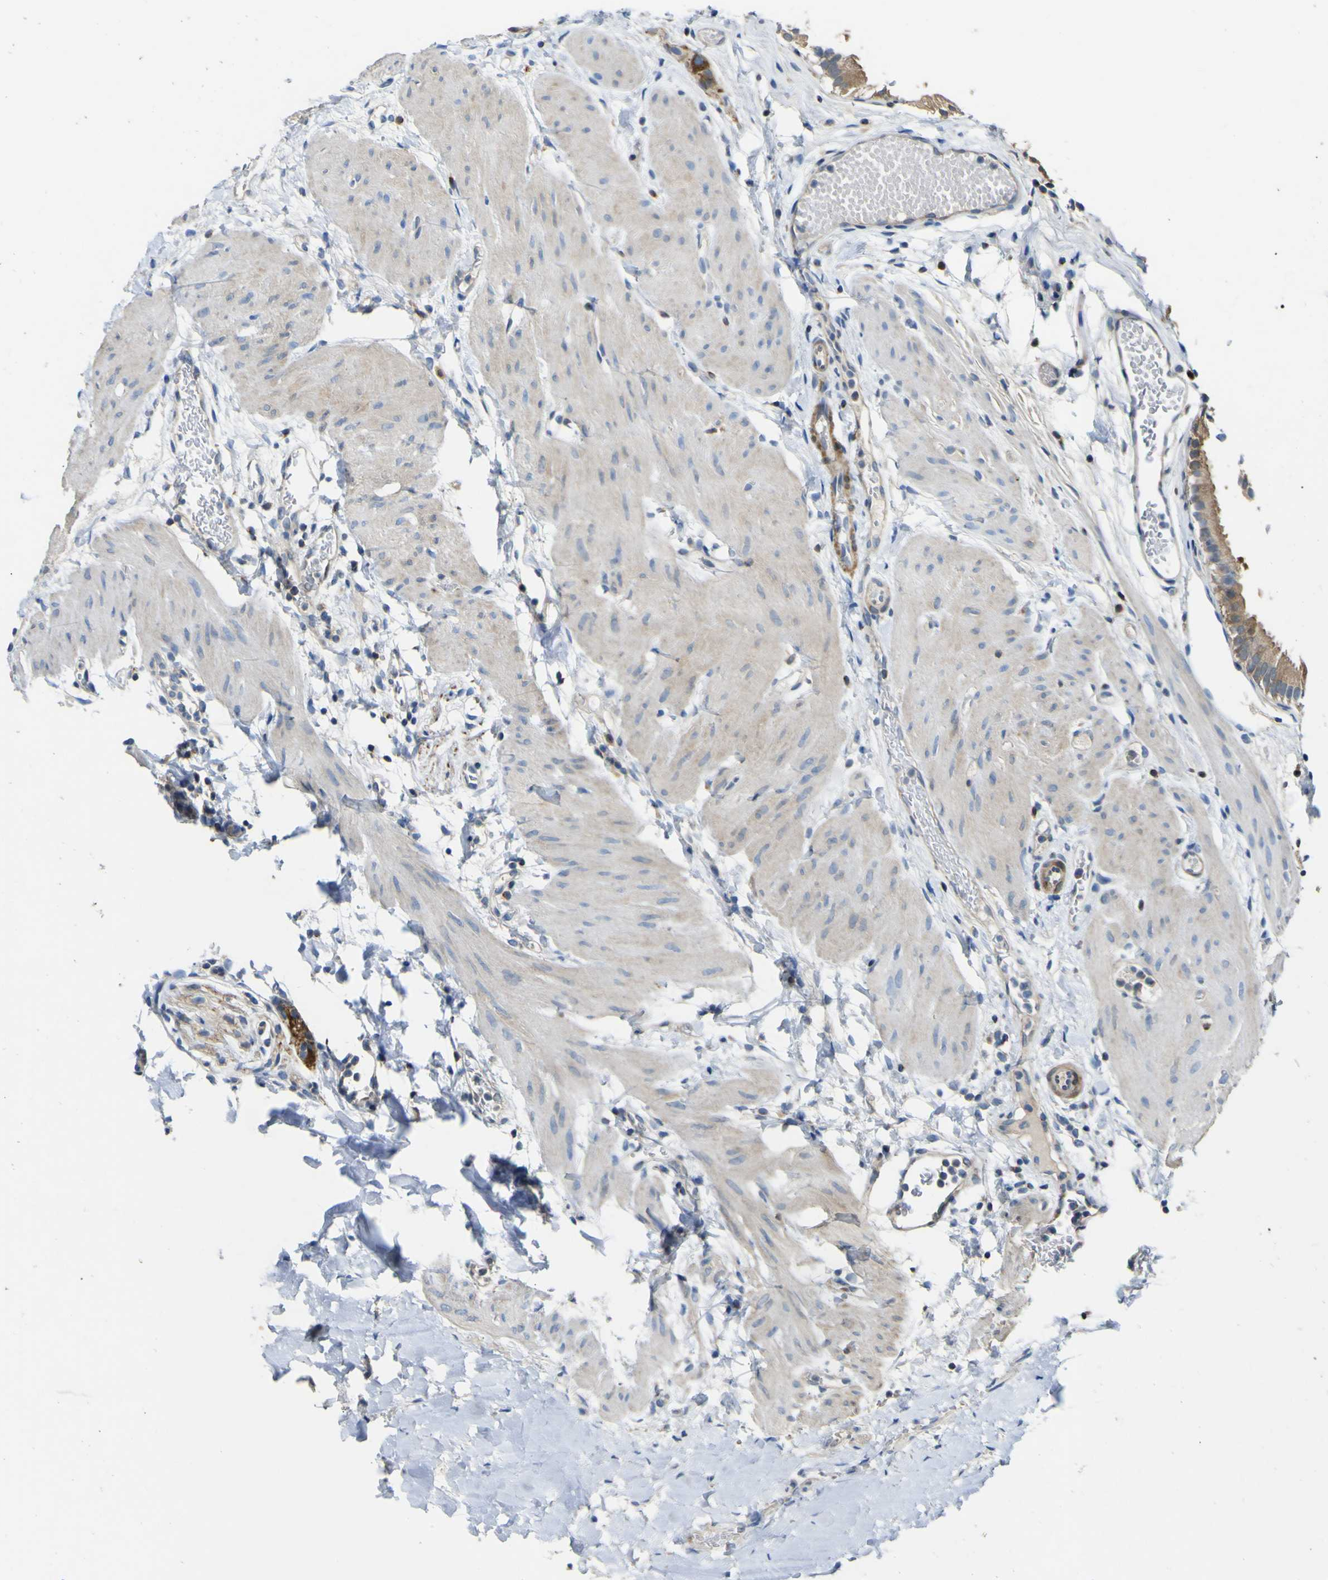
{"staining": {"intensity": "moderate", "quantity": ">75%", "location": "cytoplasmic/membranous"}, "tissue": "gallbladder", "cell_type": "Glandular cells", "image_type": "normal", "snomed": [{"axis": "morphology", "description": "Normal tissue, NOS"}, {"axis": "topography", "description": "Gallbladder"}], "caption": "Immunohistochemical staining of normal gallbladder demonstrates >75% levels of moderate cytoplasmic/membranous protein positivity in approximately >75% of glandular cells.", "gene": "EML2", "patient": {"sex": "female", "age": 26}}